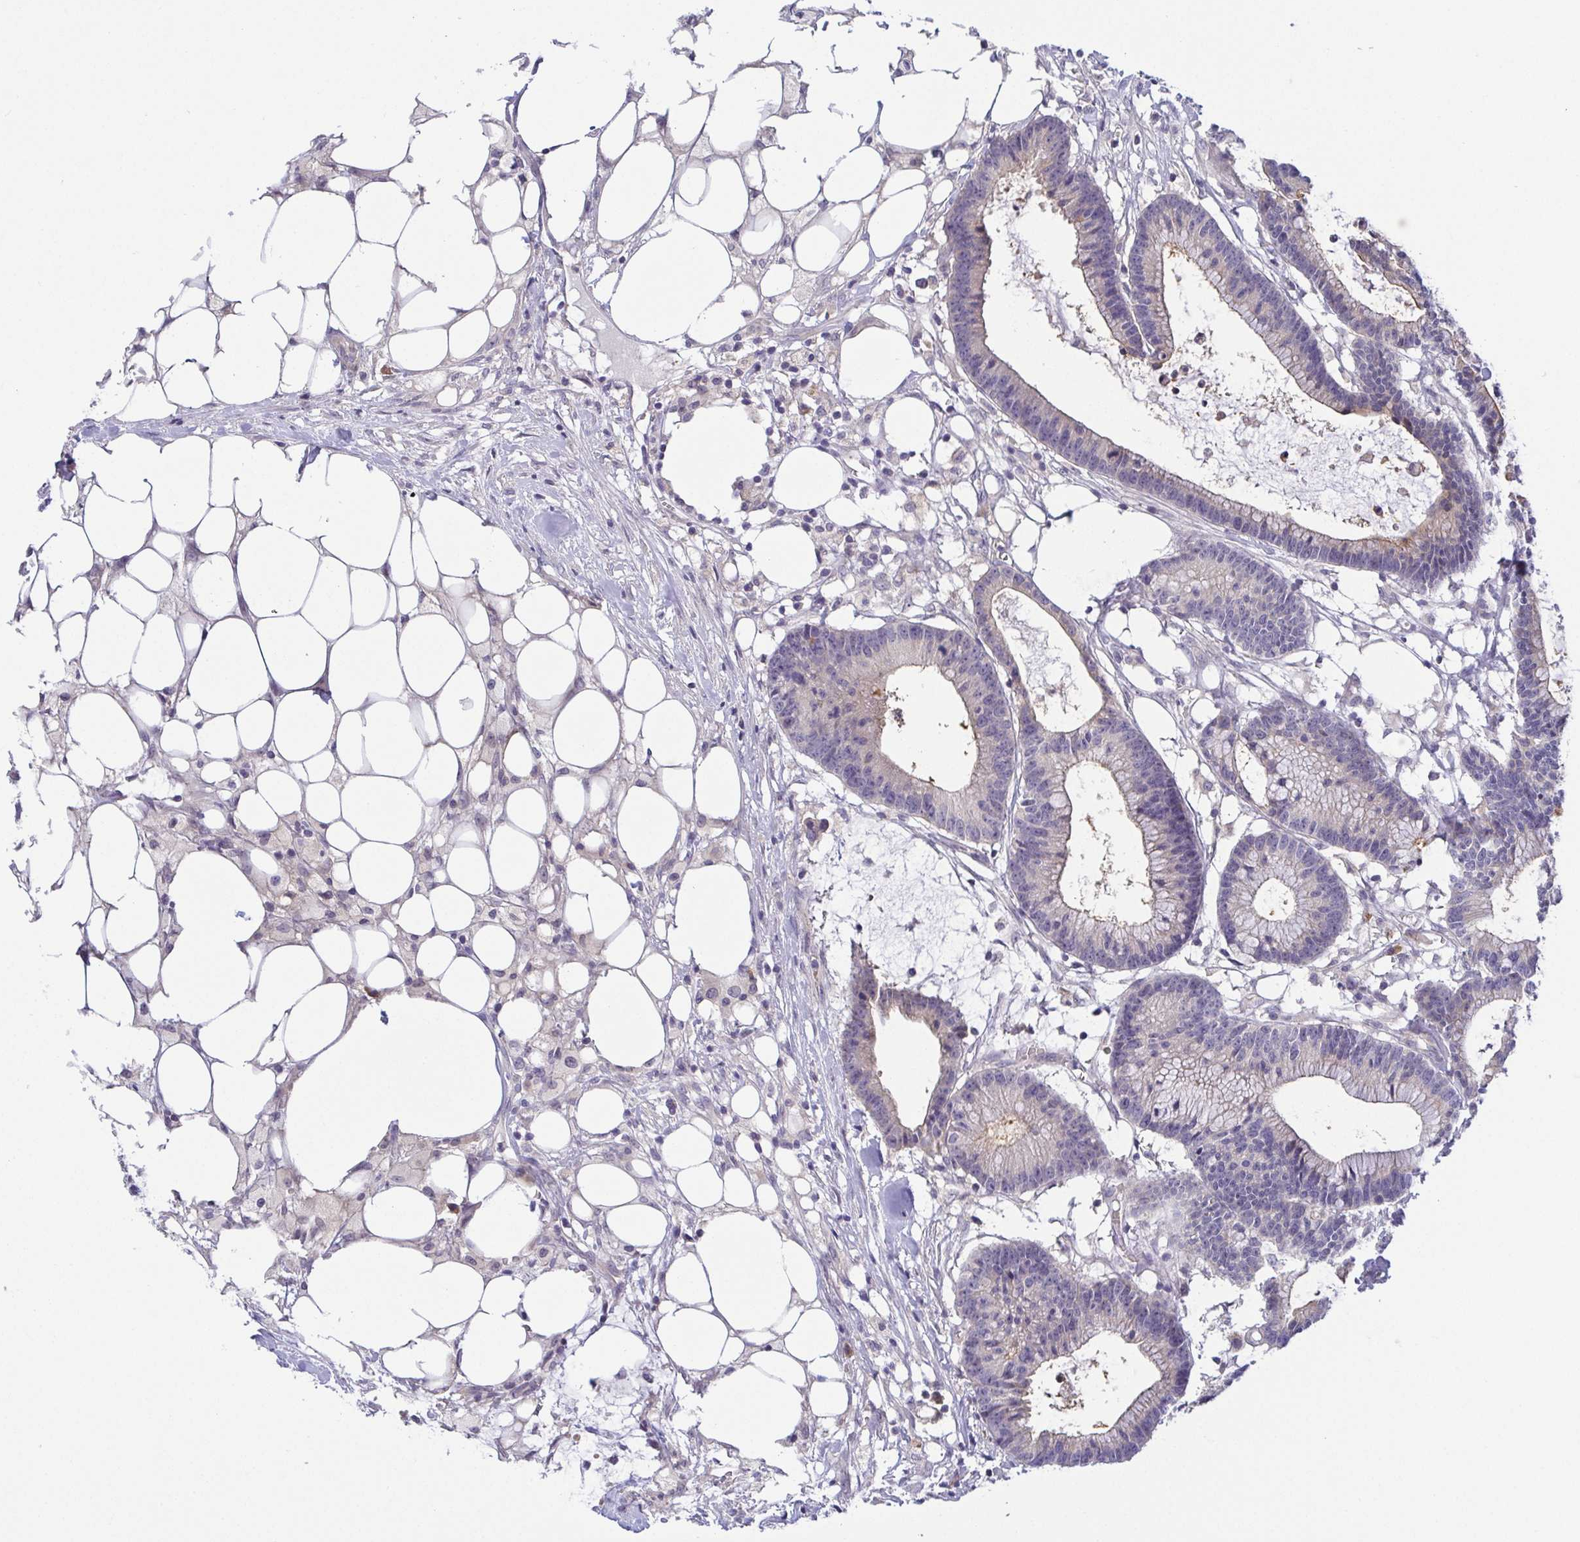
{"staining": {"intensity": "negative", "quantity": "none", "location": "none"}, "tissue": "colorectal cancer", "cell_type": "Tumor cells", "image_type": "cancer", "snomed": [{"axis": "morphology", "description": "Adenocarcinoma, NOS"}, {"axis": "topography", "description": "Colon"}], "caption": "The histopathology image demonstrates no staining of tumor cells in adenocarcinoma (colorectal).", "gene": "BCL2L1", "patient": {"sex": "female", "age": 78}}